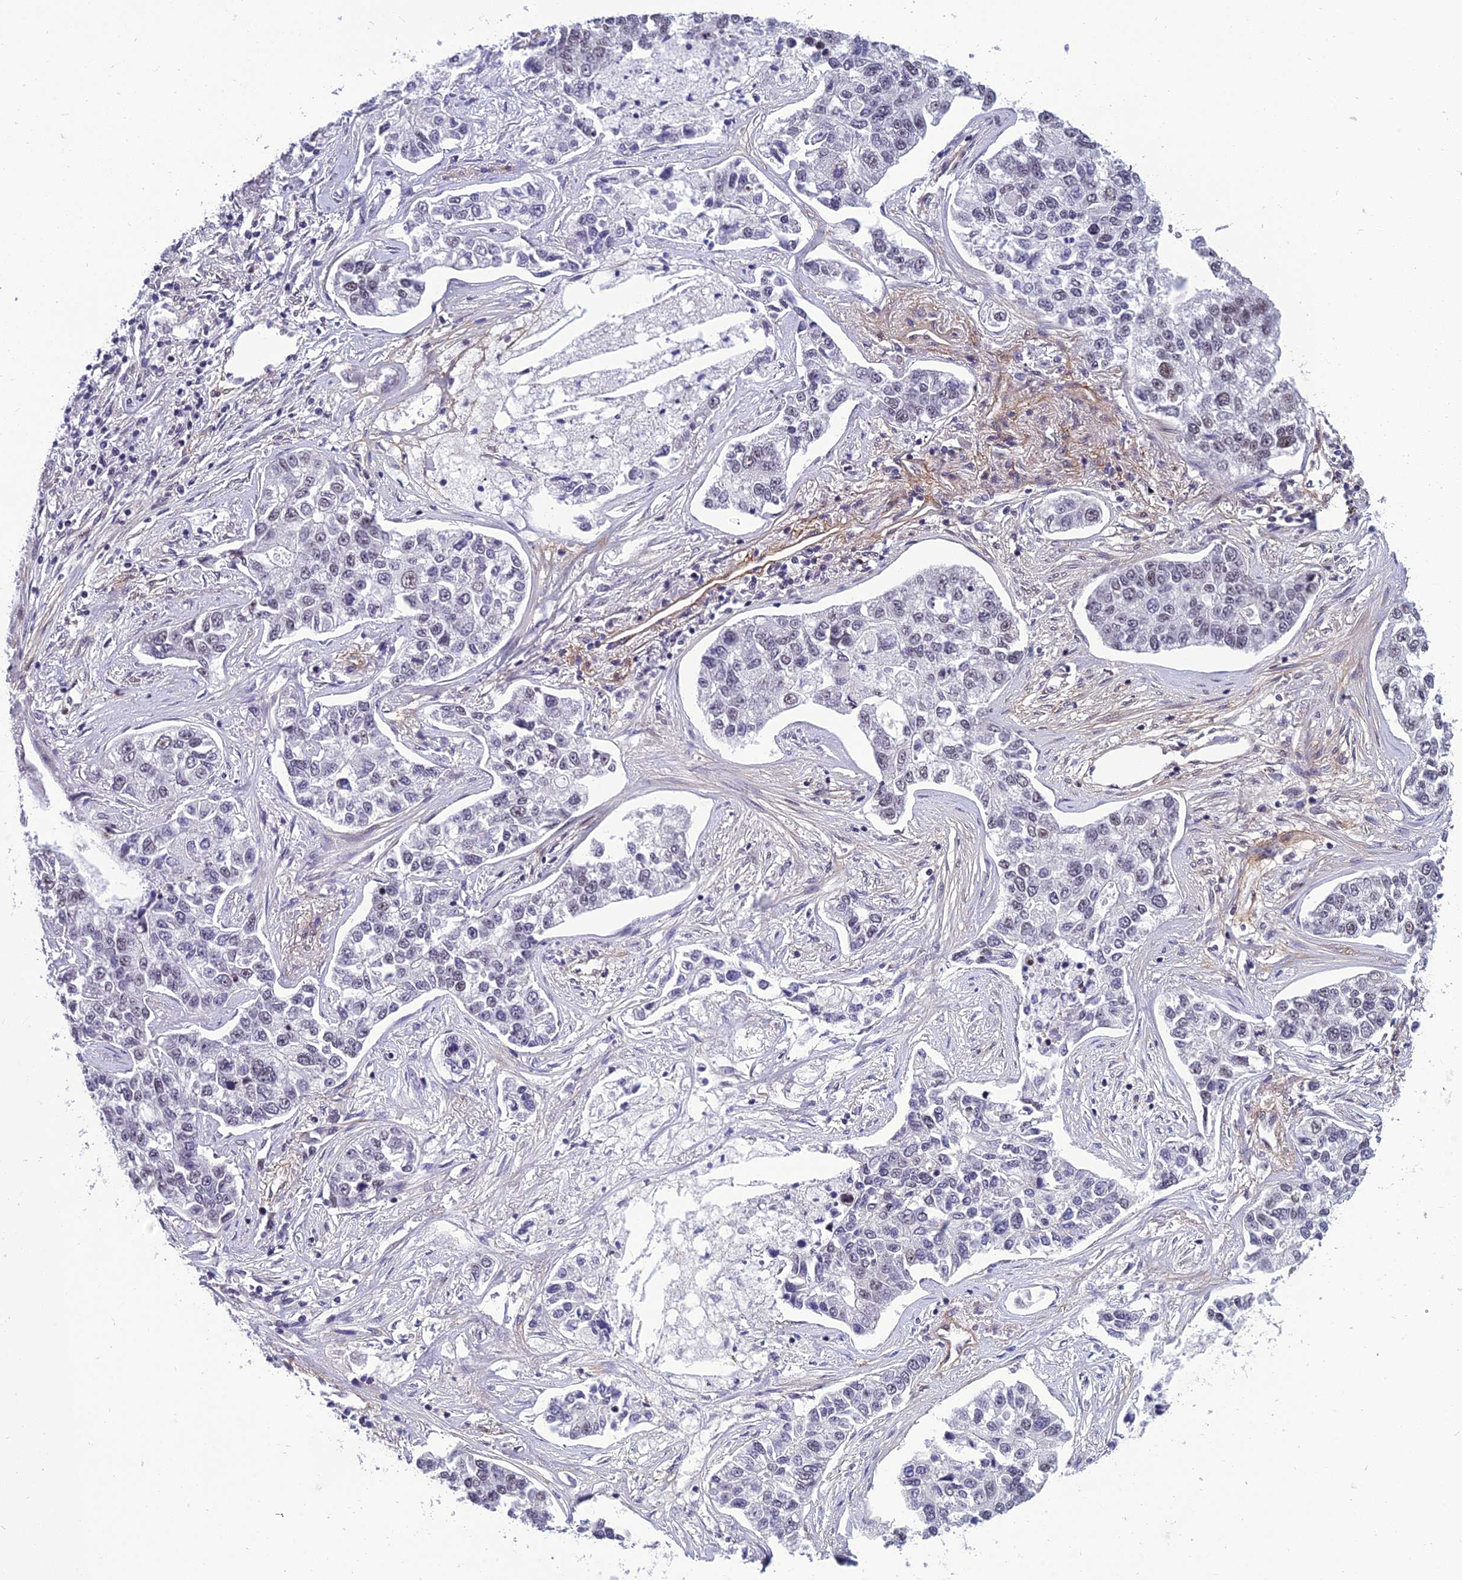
{"staining": {"intensity": "weak", "quantity": "<25%", "location": "nuclear"}, "tissue": "lung cancer", "cell_type": "Tumor cells", "image_type": "cancer", "snomed": [{"axis": "morphology", "description": "Adenocarcinoma, NOS"}, {"axis": "topography", "description": "Lung"}], "caption": "This is an immunohistochemistry photomicrograph of human lung cancer (adenocarcinoma). There is no staining in tumor cells.", "gene": "RSRC1", "patient": {"sex": "male", "age": 49}}